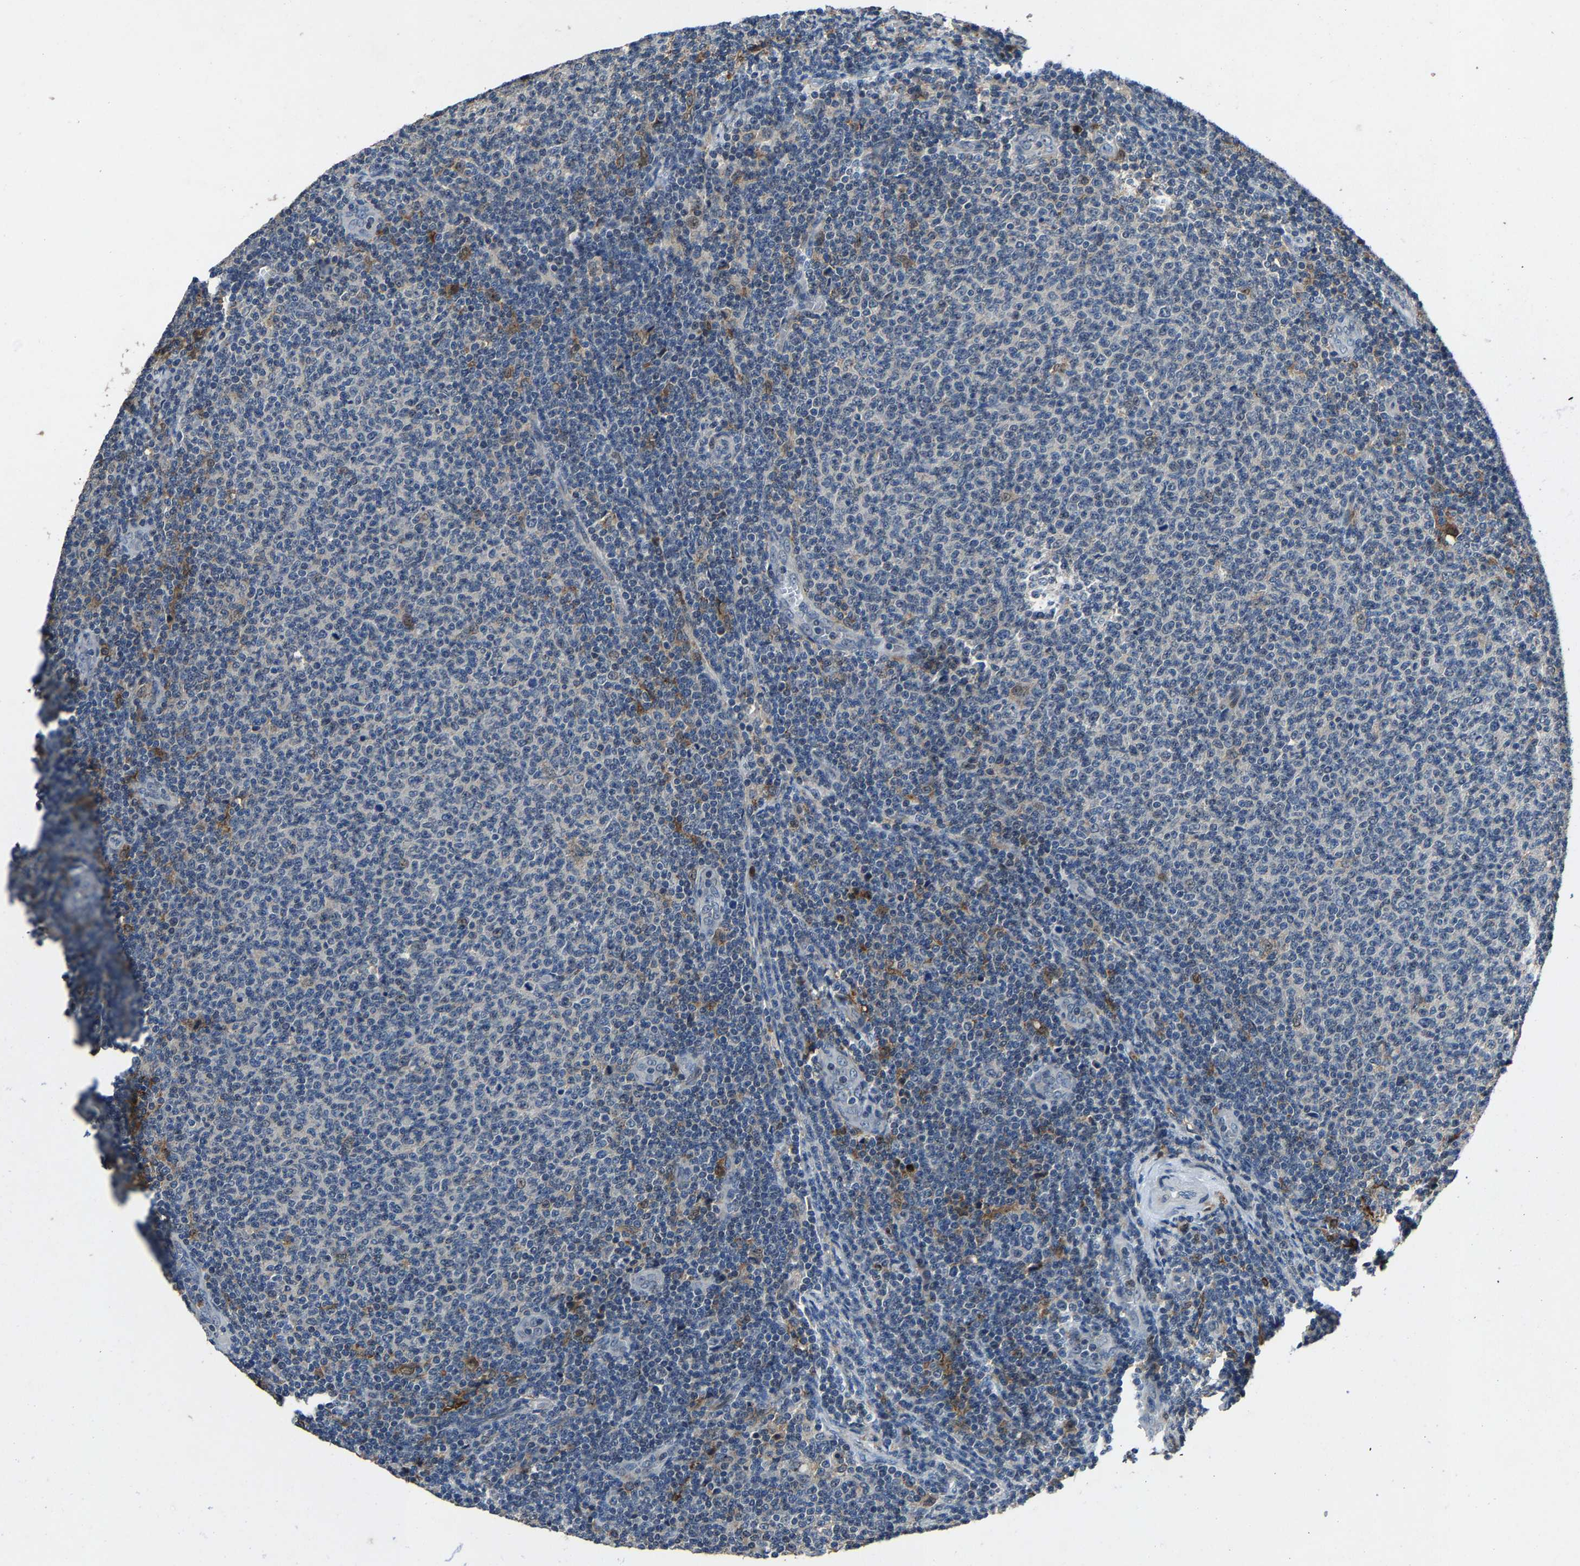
{"staining": {"intensity": "negative", "quantity": "none", "location": "none"}, "tissue": "lymphoma", "cell_type": "Tumor cells", "image_type": "cancer", "snomed": [{"axis": "morphology", "description": "Malignant lymphoma, non-Hodgkin's type, Low grade"}, {"axis": "topography", "description": "Lymph node"}], "caption": "An immunohistochemistry image of malignant lymphoma, non-Hodgkin's type (low-grade) is shown. There is no staining in tumor cells of malignant lymphoma, non-Hodgkin's type (low-grade).", "gene": "PCNX2", "patient": {"sex": "male", "age": 66}}